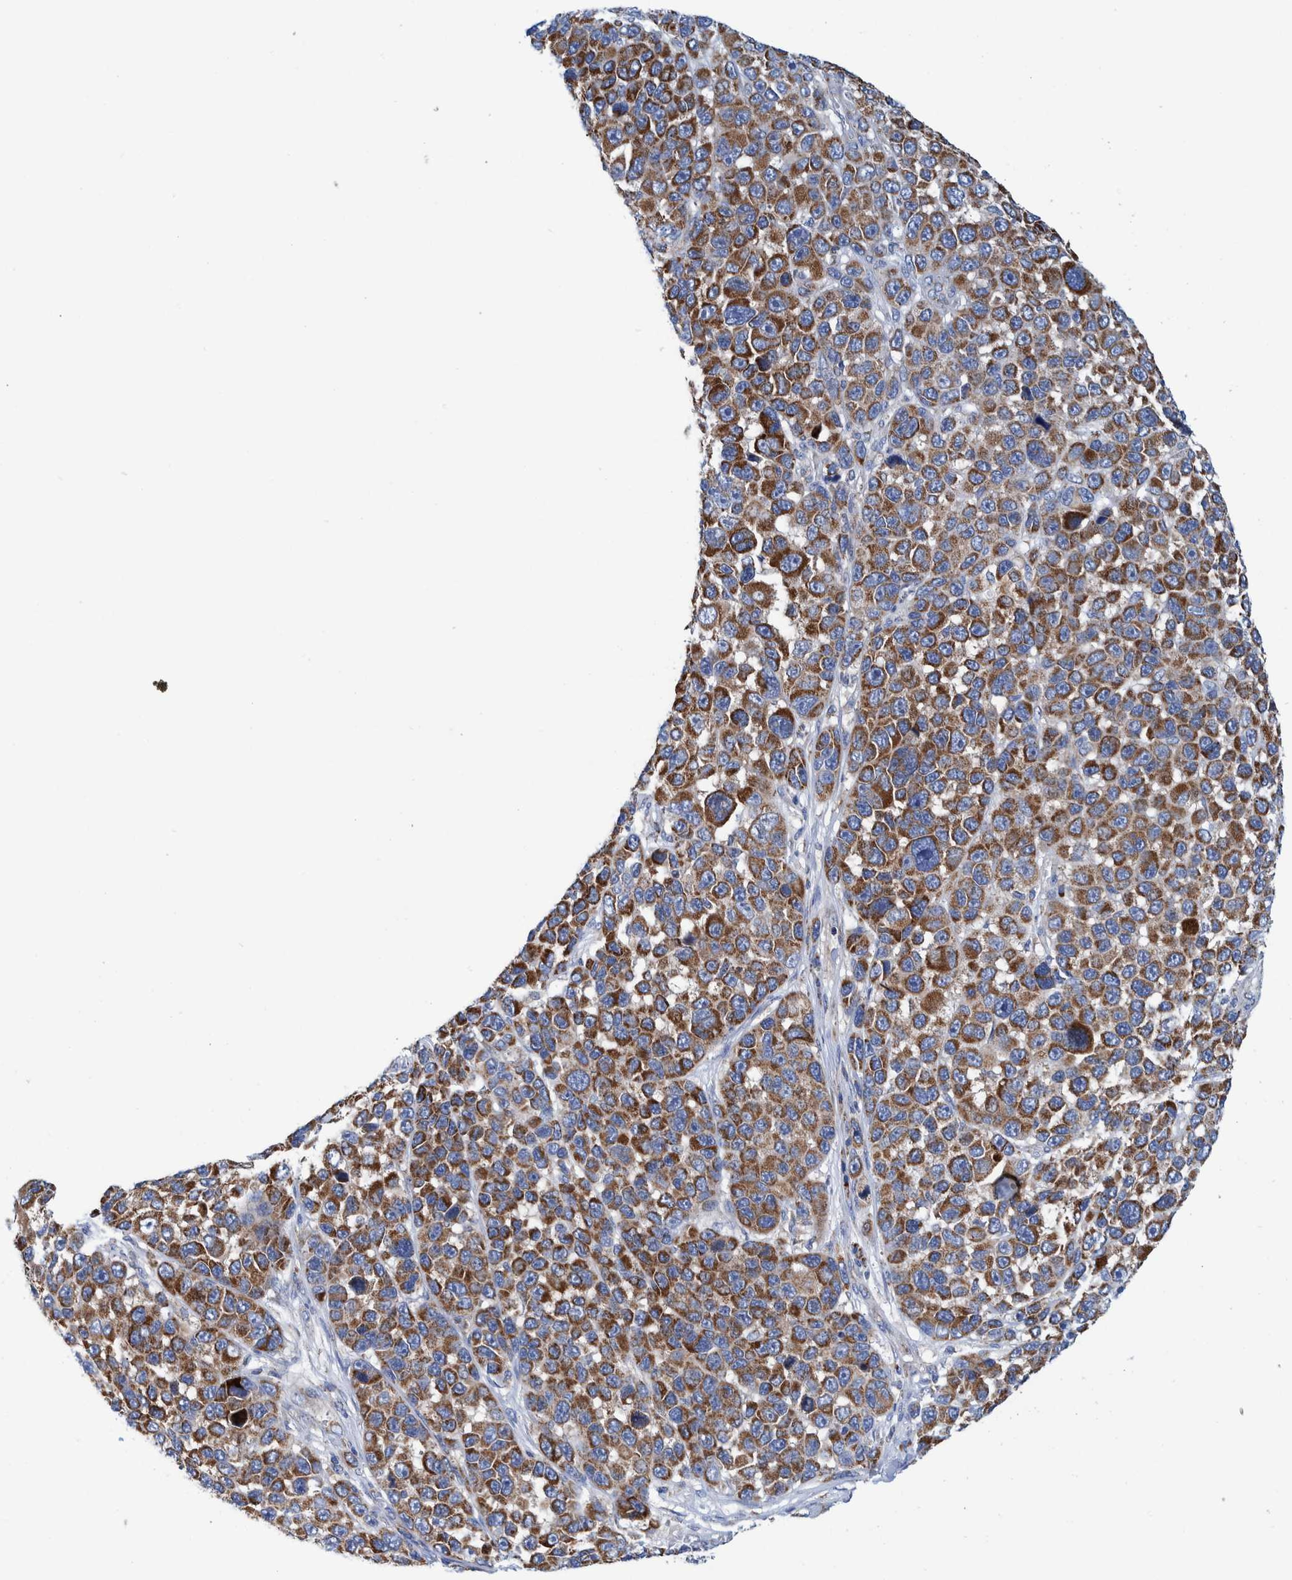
{"staining": {"intensity": "strong", "quantity": ">75%", "location": "cytoplasmic/membranous"}, "tissue": "melanoma", "cell_type": "Tumor cells", "image_type": "cancer", "snomed": [{"axis": "morphology", "description": "Malignant melanoma, NOS"}, {"axis": "topography", "description": "Skin"}], "caption": "Protein expression analysis of melanoma shows strong cytoplasmic/membranous positivity in about >75% of tumor cells.", "gene": "BZW2", "patient": {"sex": "male", "age": 53}}